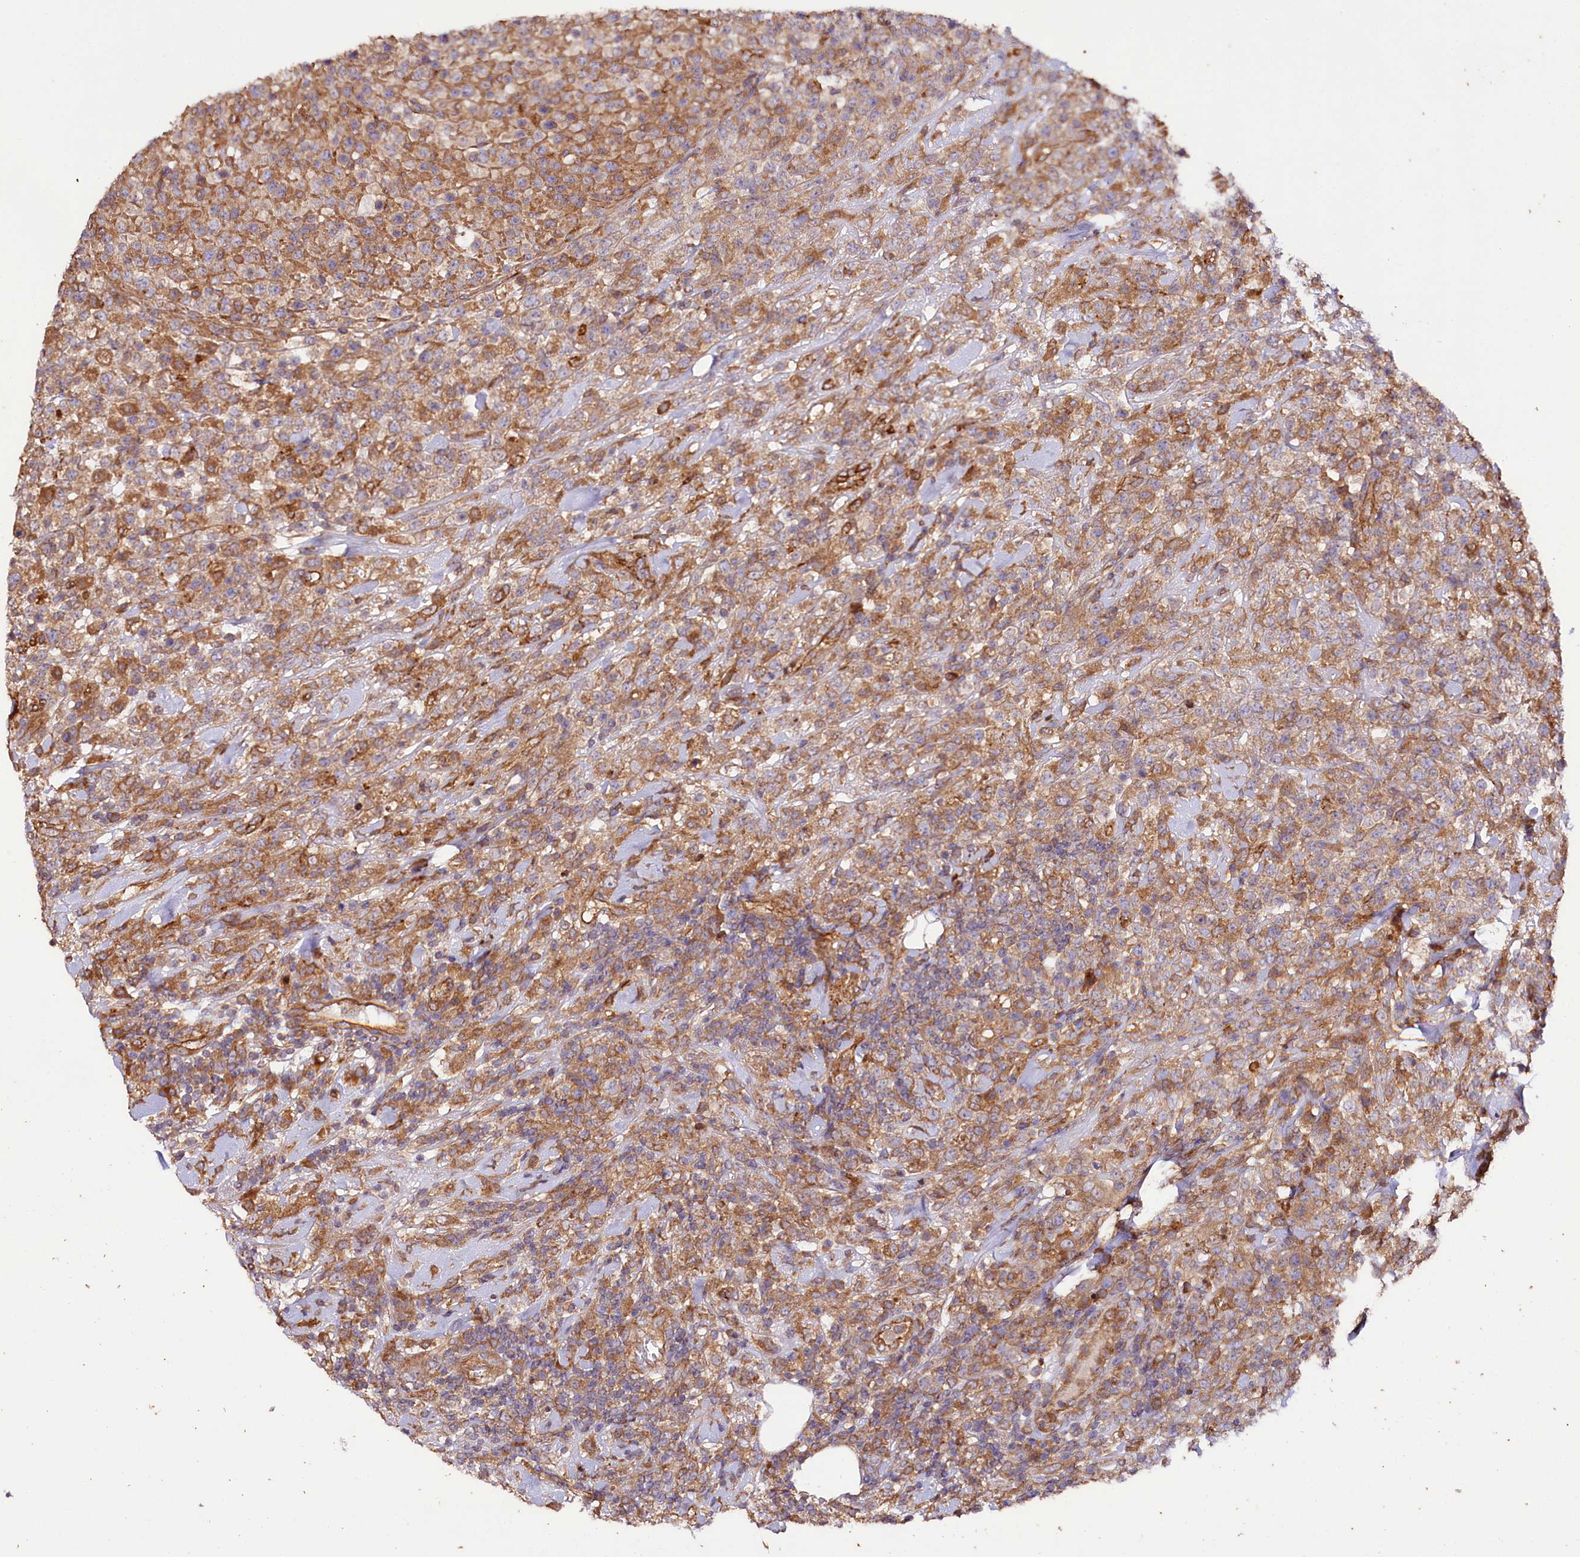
{"staining": {"intensity": "moderate", "quantity": "25%-75%", "location": "cytoplasmic/membranous"}, "tissue": "lymphoma", "cell_type": "Tumor cells", "image_type": "cancer", "snomed": [{"axis": "morphology", "description": "Malignant lymphoma, non-Hodgkin's type, High grade"}, {"axis": "topography", "description": "Colon"}], "caption": "The histopathology image demonstrates staining of lymphoma, revealing moderate cytoplasmic/membranous protein expression (brown color) within tumor cells.", "gene": "CEP295", "patient": {"sex": "female", "age": 53}}